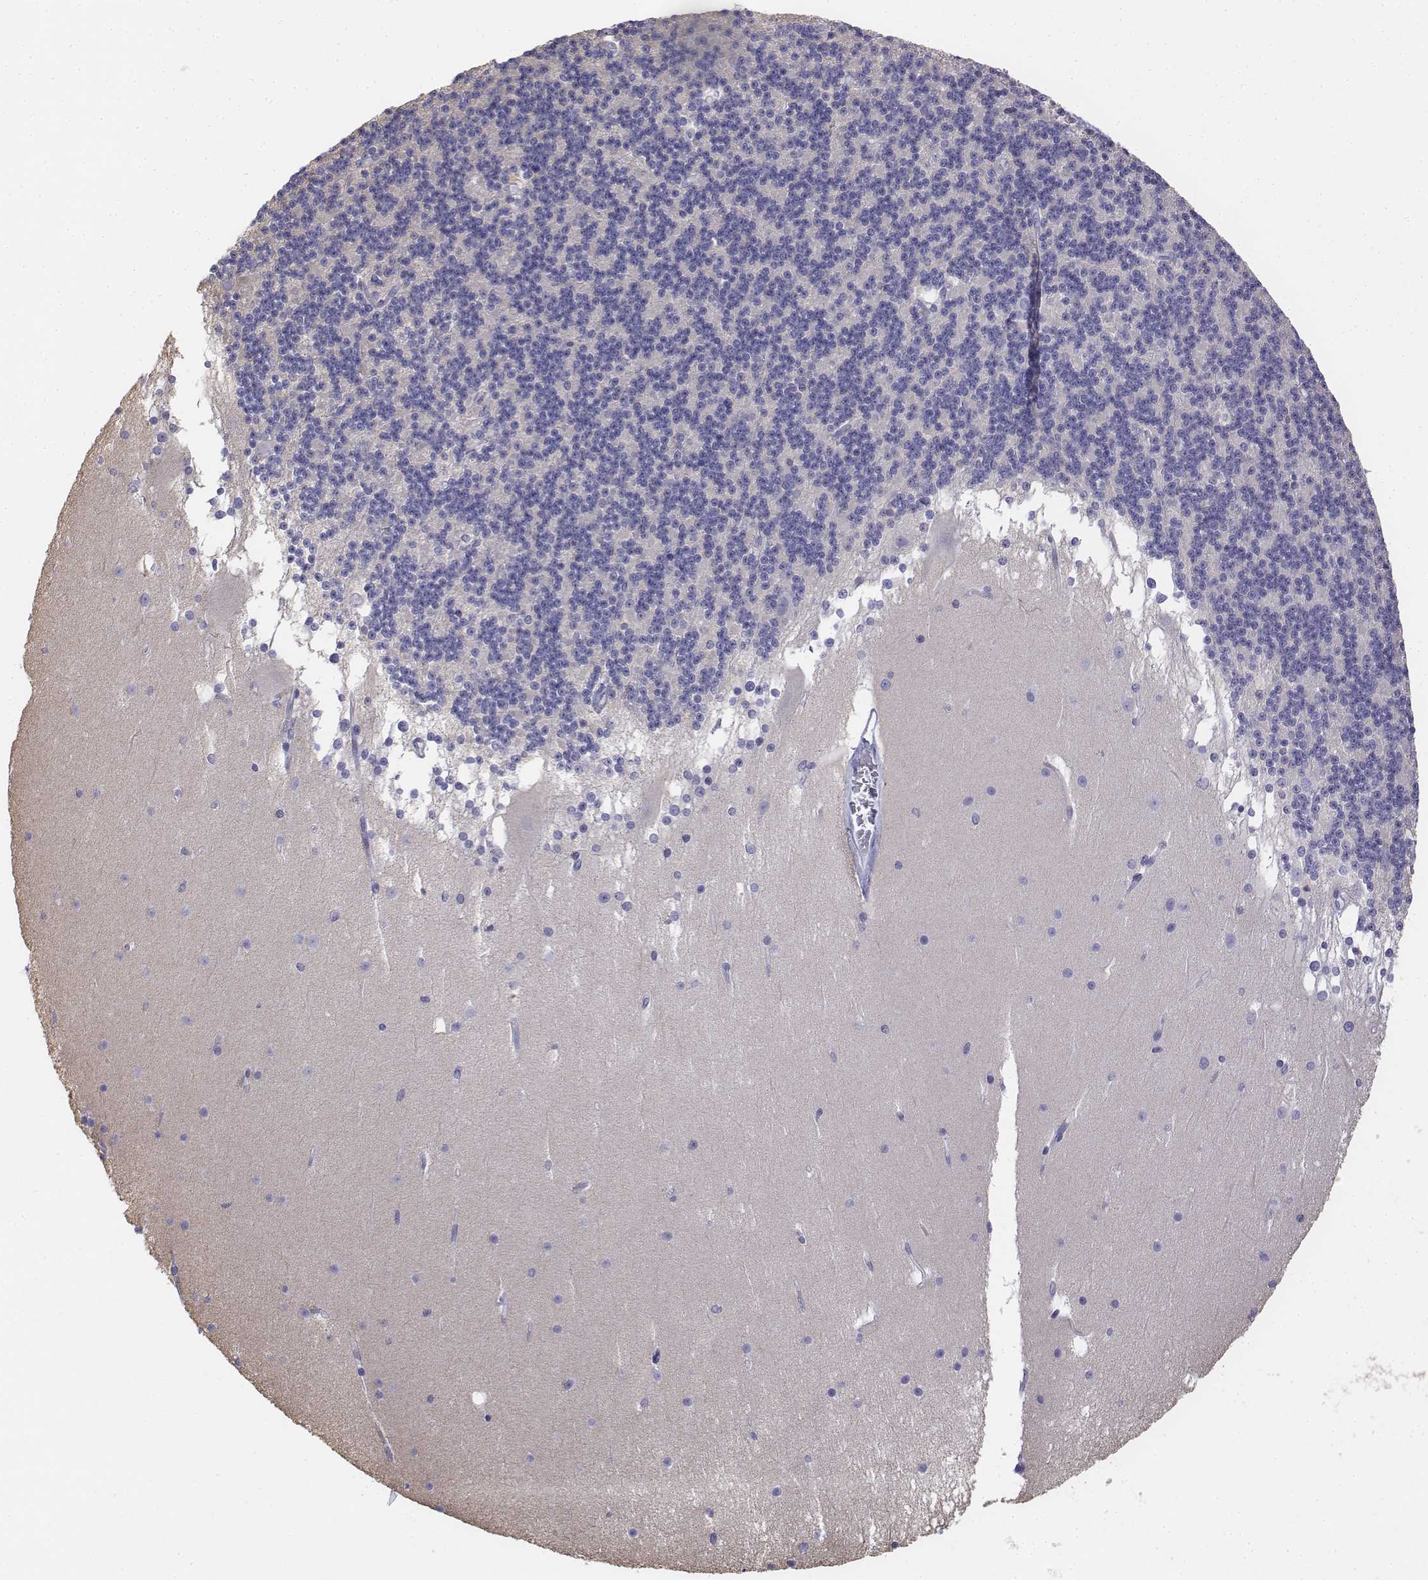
{"staining": {"intensity": "negative", "quantity": "none", "location": "none"}, "tissue": "cerebellum", "cell_type": "Cells in granular layer", "image_type": "normal", "snomed": [{"axis": "morphology", "description": "Normal tissue, NOS"}, {"axis": "topography", "description": "Cerebellum"}], "caption": "This is an IHC histopathology image of normal human cerebellum. There is no staining in cells in granular layer.", "gene": "LGSN", "patient": {"sex": "female", "age": 19}}